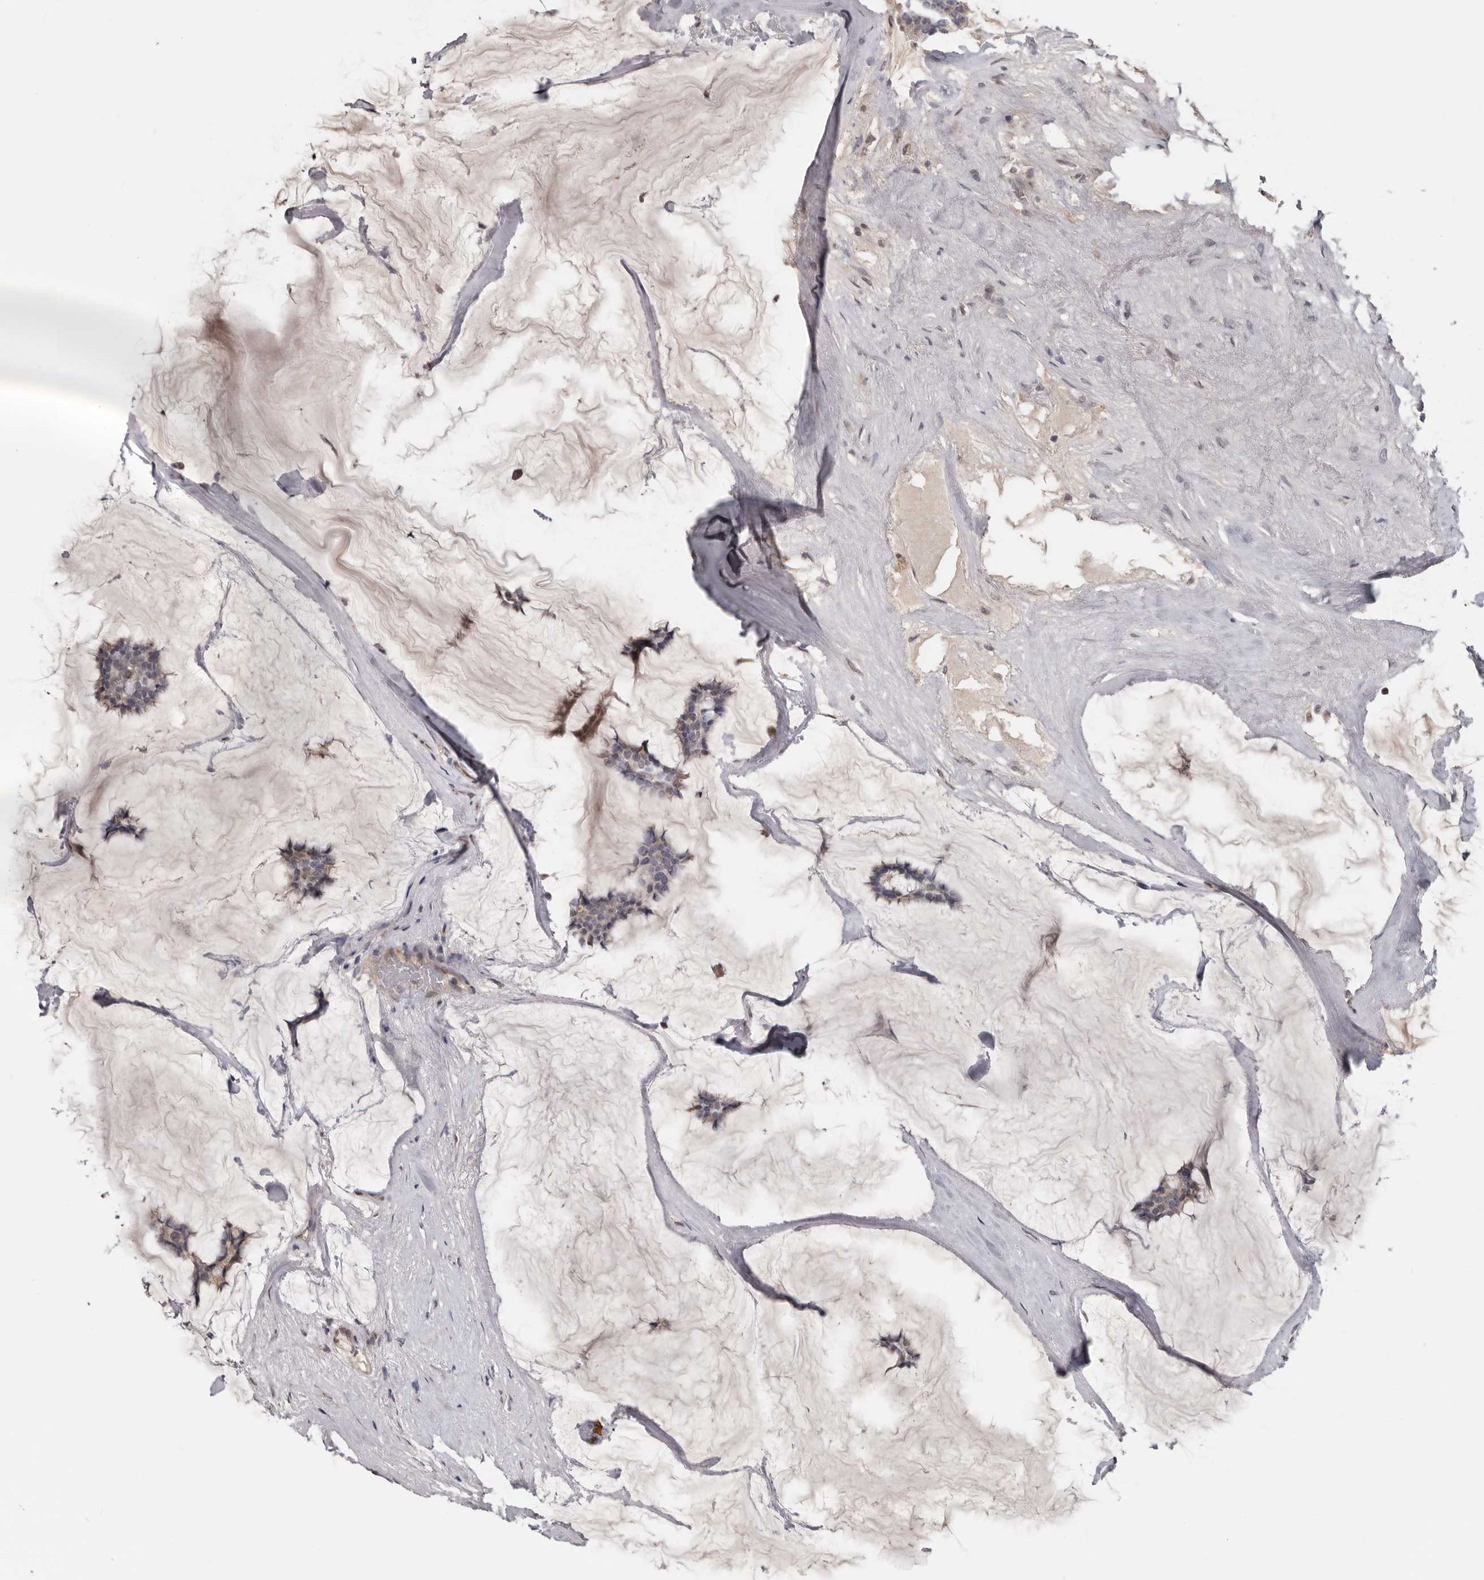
{"staining": {"intensity": "weak", "quantity": "25%-75%", "location": "cytoplasmic/membranous"}, "tissue": "breast cancer", "cell_type": "Tumor cells", "image_type": "cancer", "snomed": [{"axis": "morphology", "description": "Duct carcinoma"}, {"axis": "topography", "description": "Breast"}], "caption": "Protein staining of breast invasive ductal carcinoma tissue displays weak cytoplasmic/membranous positivity in approximately 25%-75% of tumor cells.", "gene": "MOGAT2", "patient": {"sex": "female", "age": 93}}